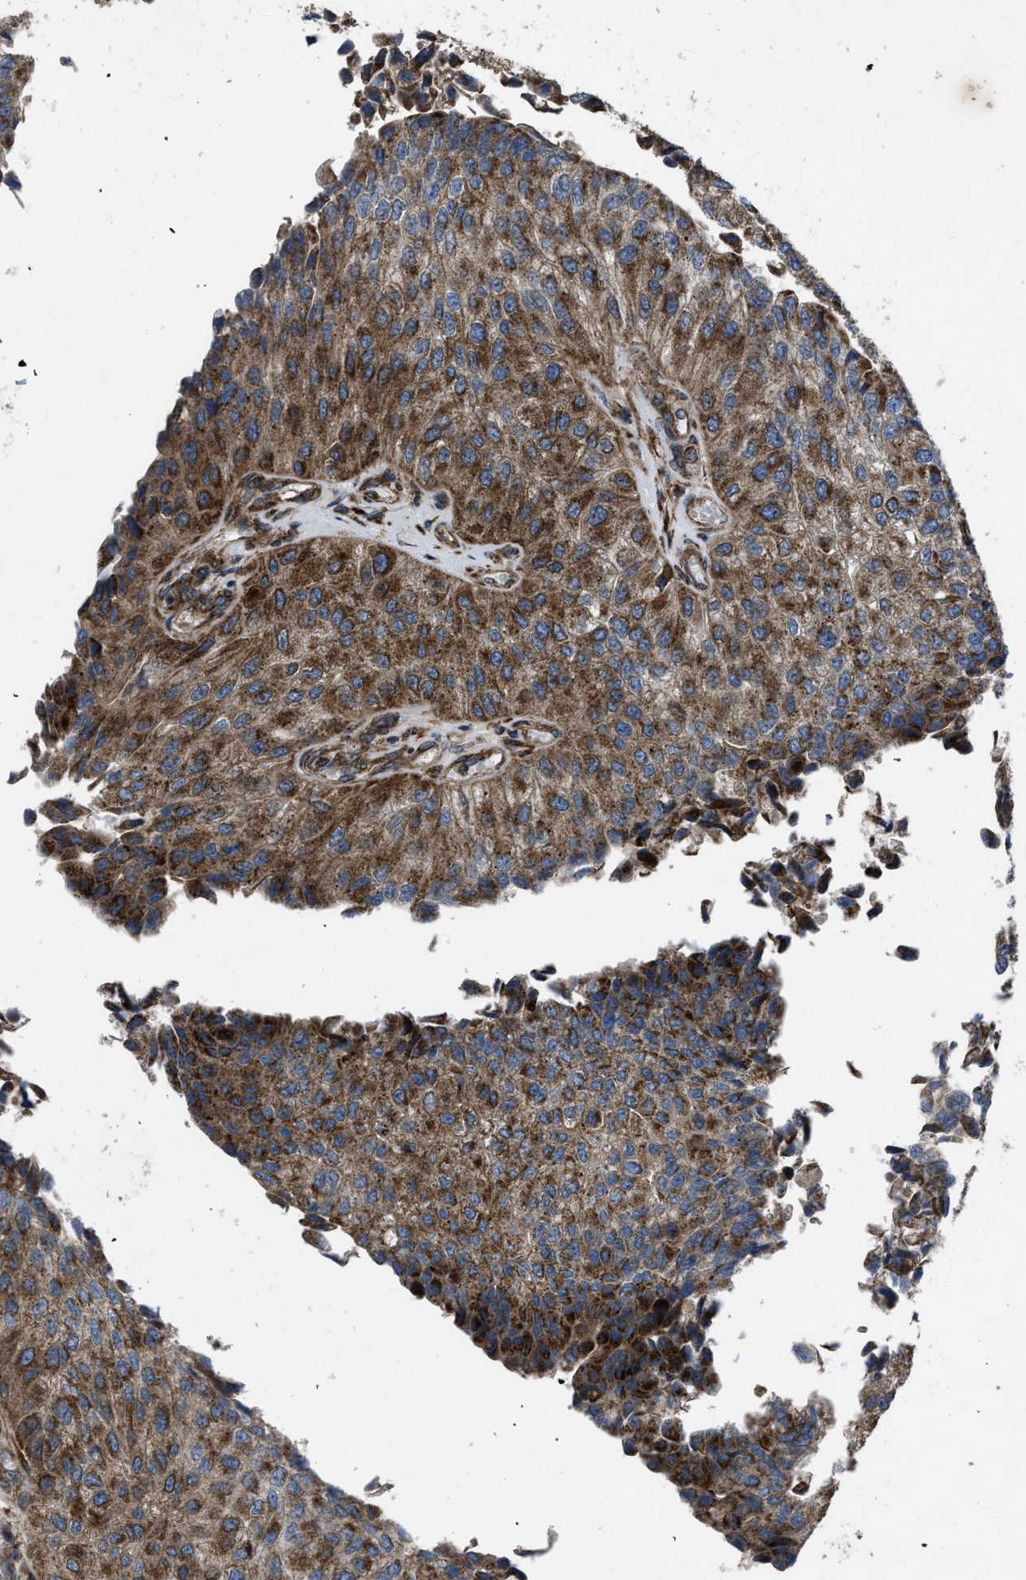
{"staining": {"intensity": "strong", "quantity": ">75%", "location": "cytoplasmic/membranous"}, "tissue": "urothelial cancer", "cell_type": "Tumor cells", "image_type": "cancer", "snomed": [{"axis": "morphology", "description": "Urothelial carcinoma, High grade"}, {"axis": "topography", "description": "Kidney"}, {"axis": "topography", "description": "Urinary bladder"}], "caption": "IHC of human urothelial cancer exhibits high levels of strong cytoplasmic/membranous positivity in approximately >75% of tumor cells.", "gene": "PER3", "patient": {"sex": "male", "age": 77}}